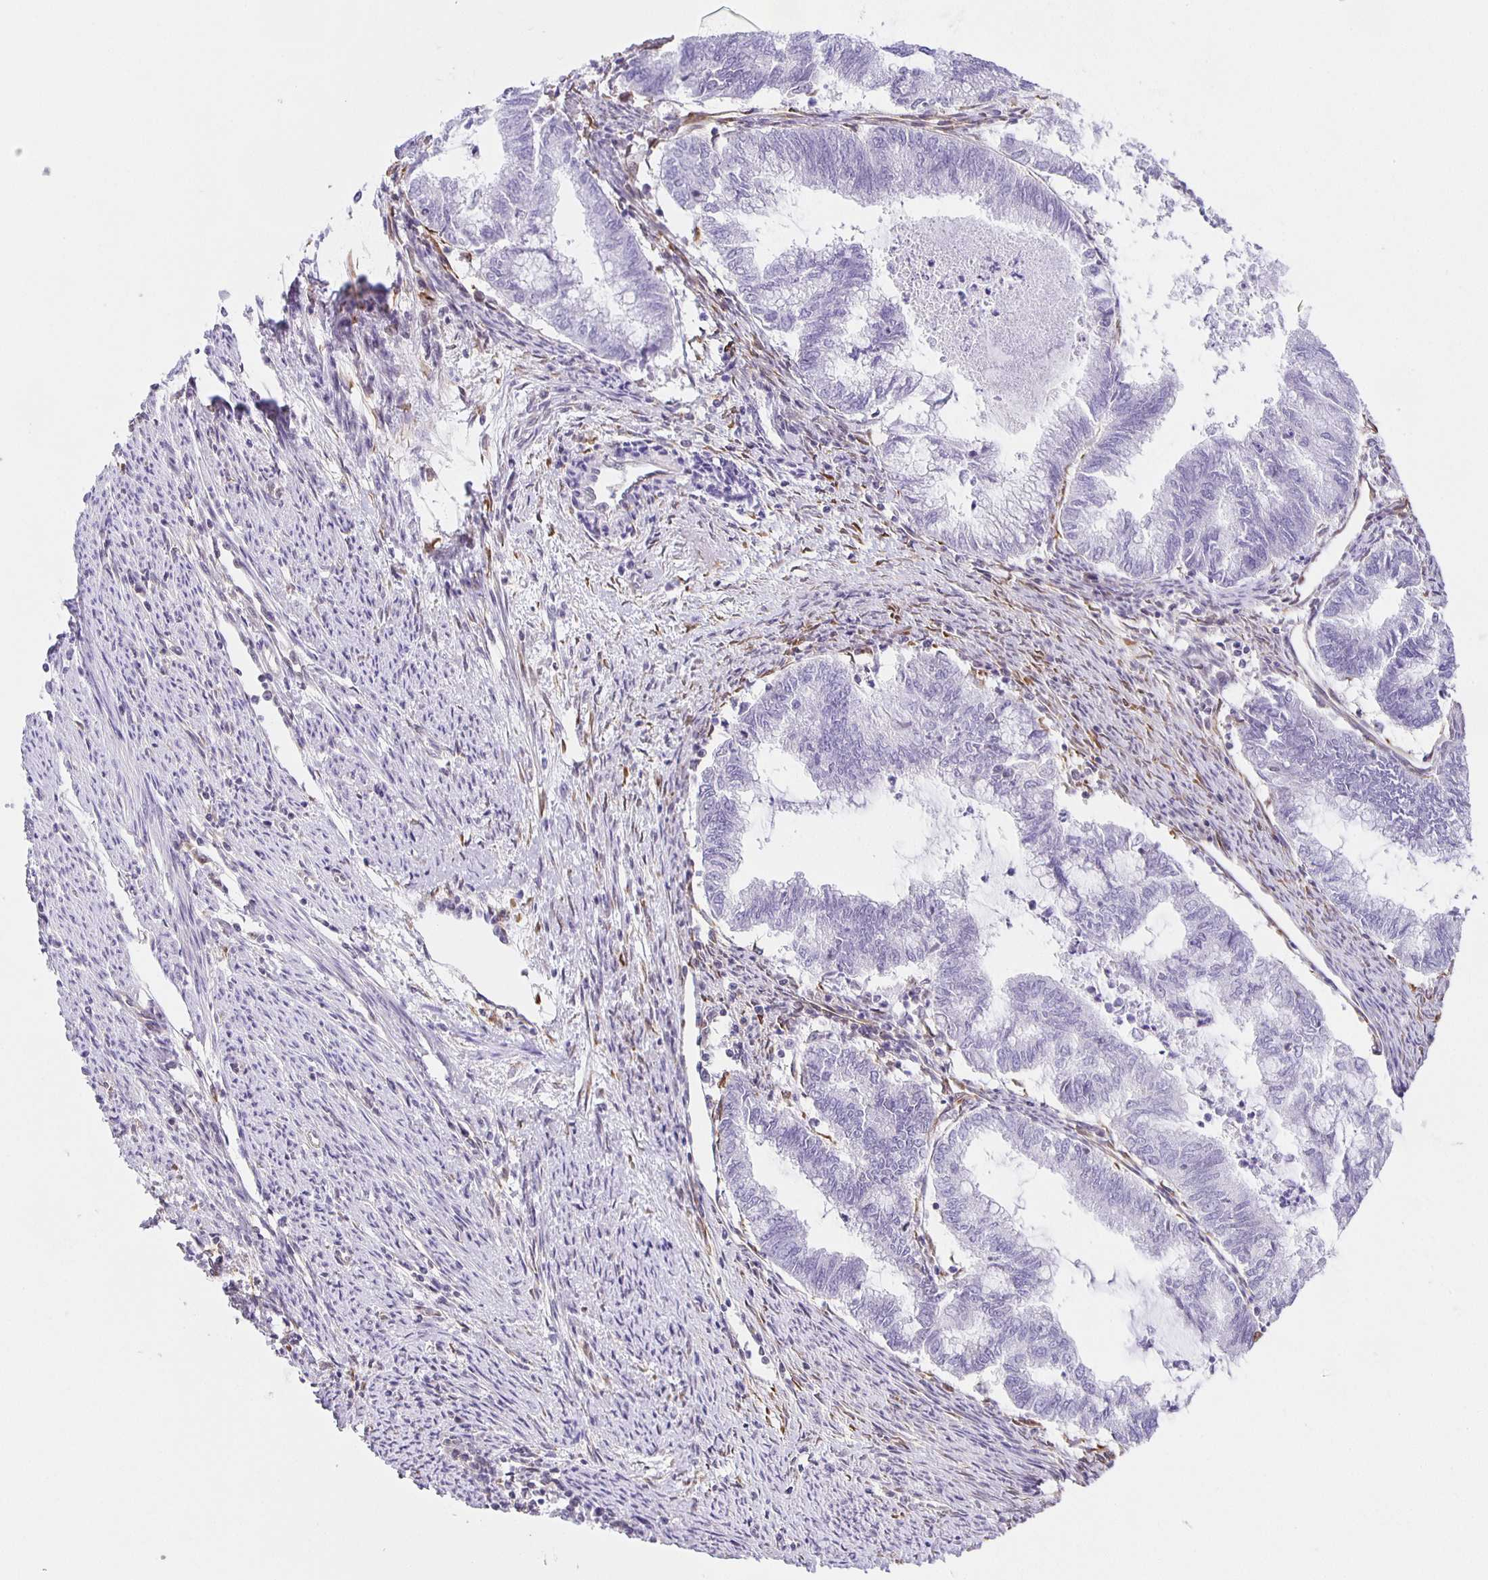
{"staining": {"intensity": "negative", "quantity": "none", "location": "none"}, "tissue": "endometrial cancer", "cell_type": "Tumor cells", "image_type": "cancer", "snomed": [{"axis": "morphology", "description": "Adenocarcinoma, NOS"}, {"axis": "topography", "description": "Endometrium"}], "caption": "The micrograph exhibits no significant staining in tumor cells of adenocarcinoma (endometrial). (Immunohistochemistry (ihc), brightfield microscopy, high magnification).", "gene": "ZRANB2", "patient": {"sex": "female", "age": 79}}